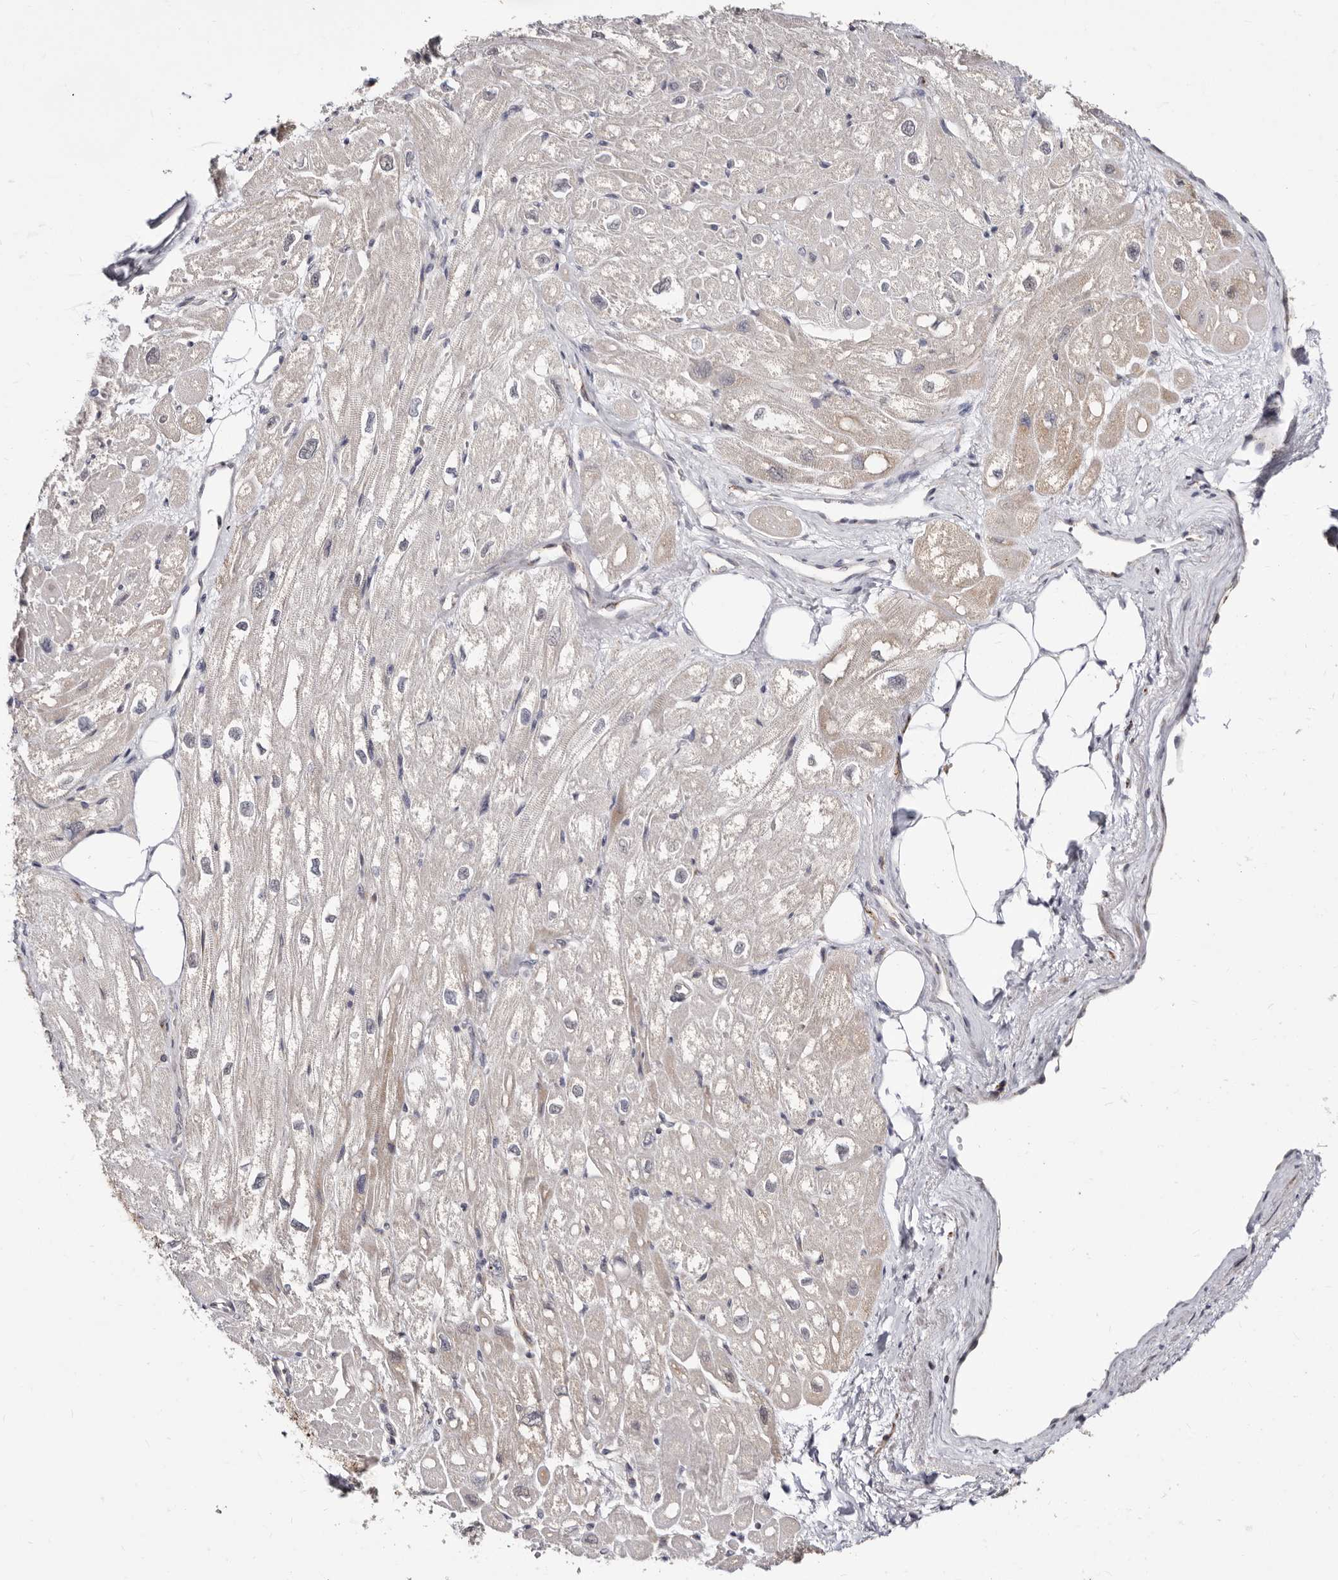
{"staining": {"intensity": "negative", "quantity": "none", "location": "none"}, "tissue": "heart muscle", "cell_type": "Cardiomyocytes", "image_type": "normal", "snomed": [{"axis": "morphology", "description": "Normal tissue, NOS"}, {"axis": "topography", "description": "Heart"}], "caption": "The photomicrograph demonstrates no significant staining in cardiomyocytes of heart muscle.", "gene": "KLHL4", "patient": {"sex": "male", "age": 50}}